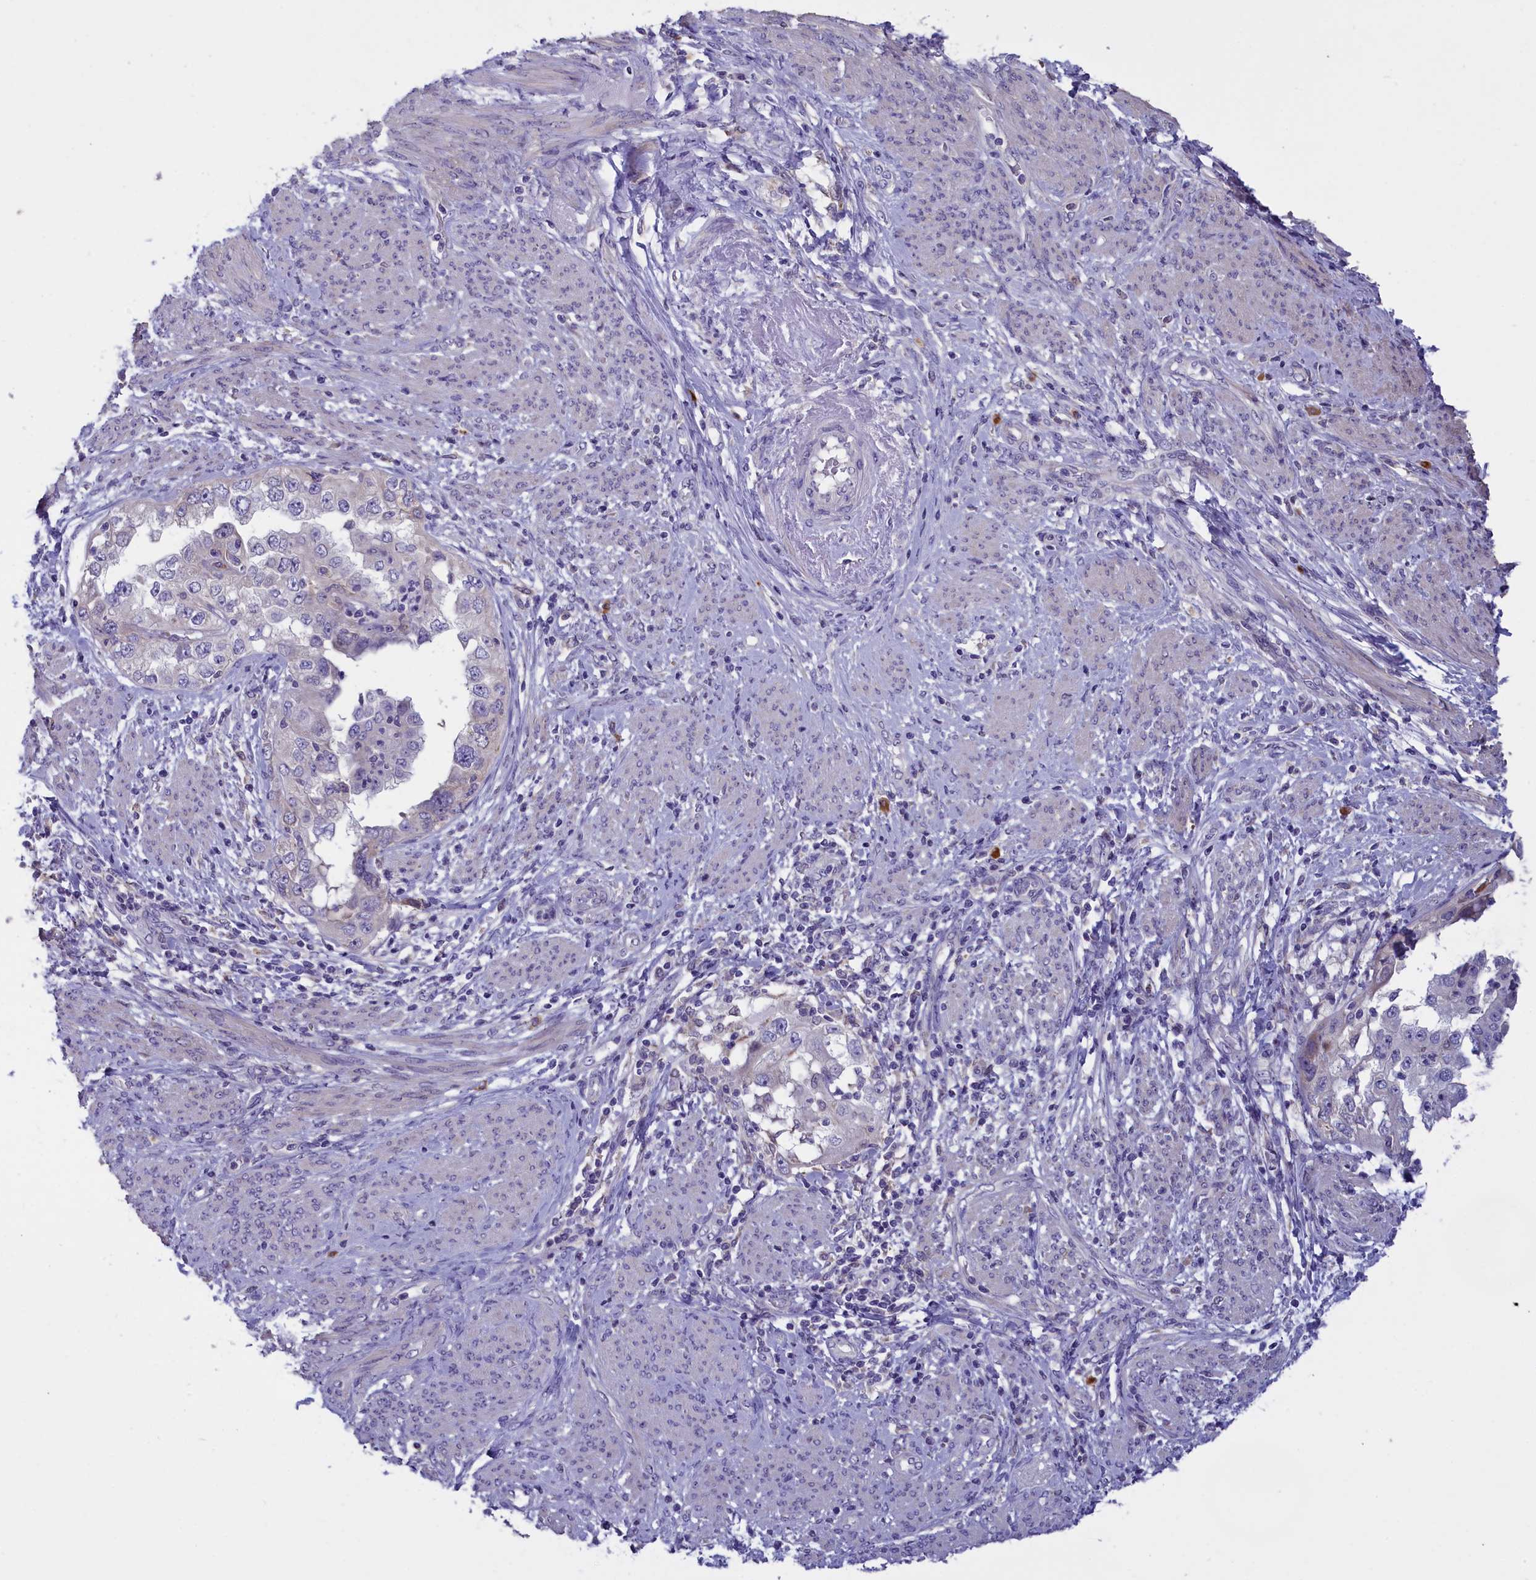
{"staining": {"intensity": "negative", "quantity": "none", "location": "none"}, "tissue": "endometrial cancer", "cell_type": "Tumor cells", "image_type": "cancer", "snomed": [{"axis": "morphology", "description": "Adenocarcinoma, NOS"}, {"axis": "topography", "description": "Endometrium"}], "caption": "Immunohistochemistry photomicrograph of neoplastic tissue: human endometrial cancer (adenocarcinoma) stained with DAB exhibits no significant protein staining in tumor cells. (DAB (3,3'-diaminobenzidine) immunohistochemistry (IHC) with hematoxylin counter stain).", "gene": "ENPP6", "patient": {"sex": "female", "age": 85}}